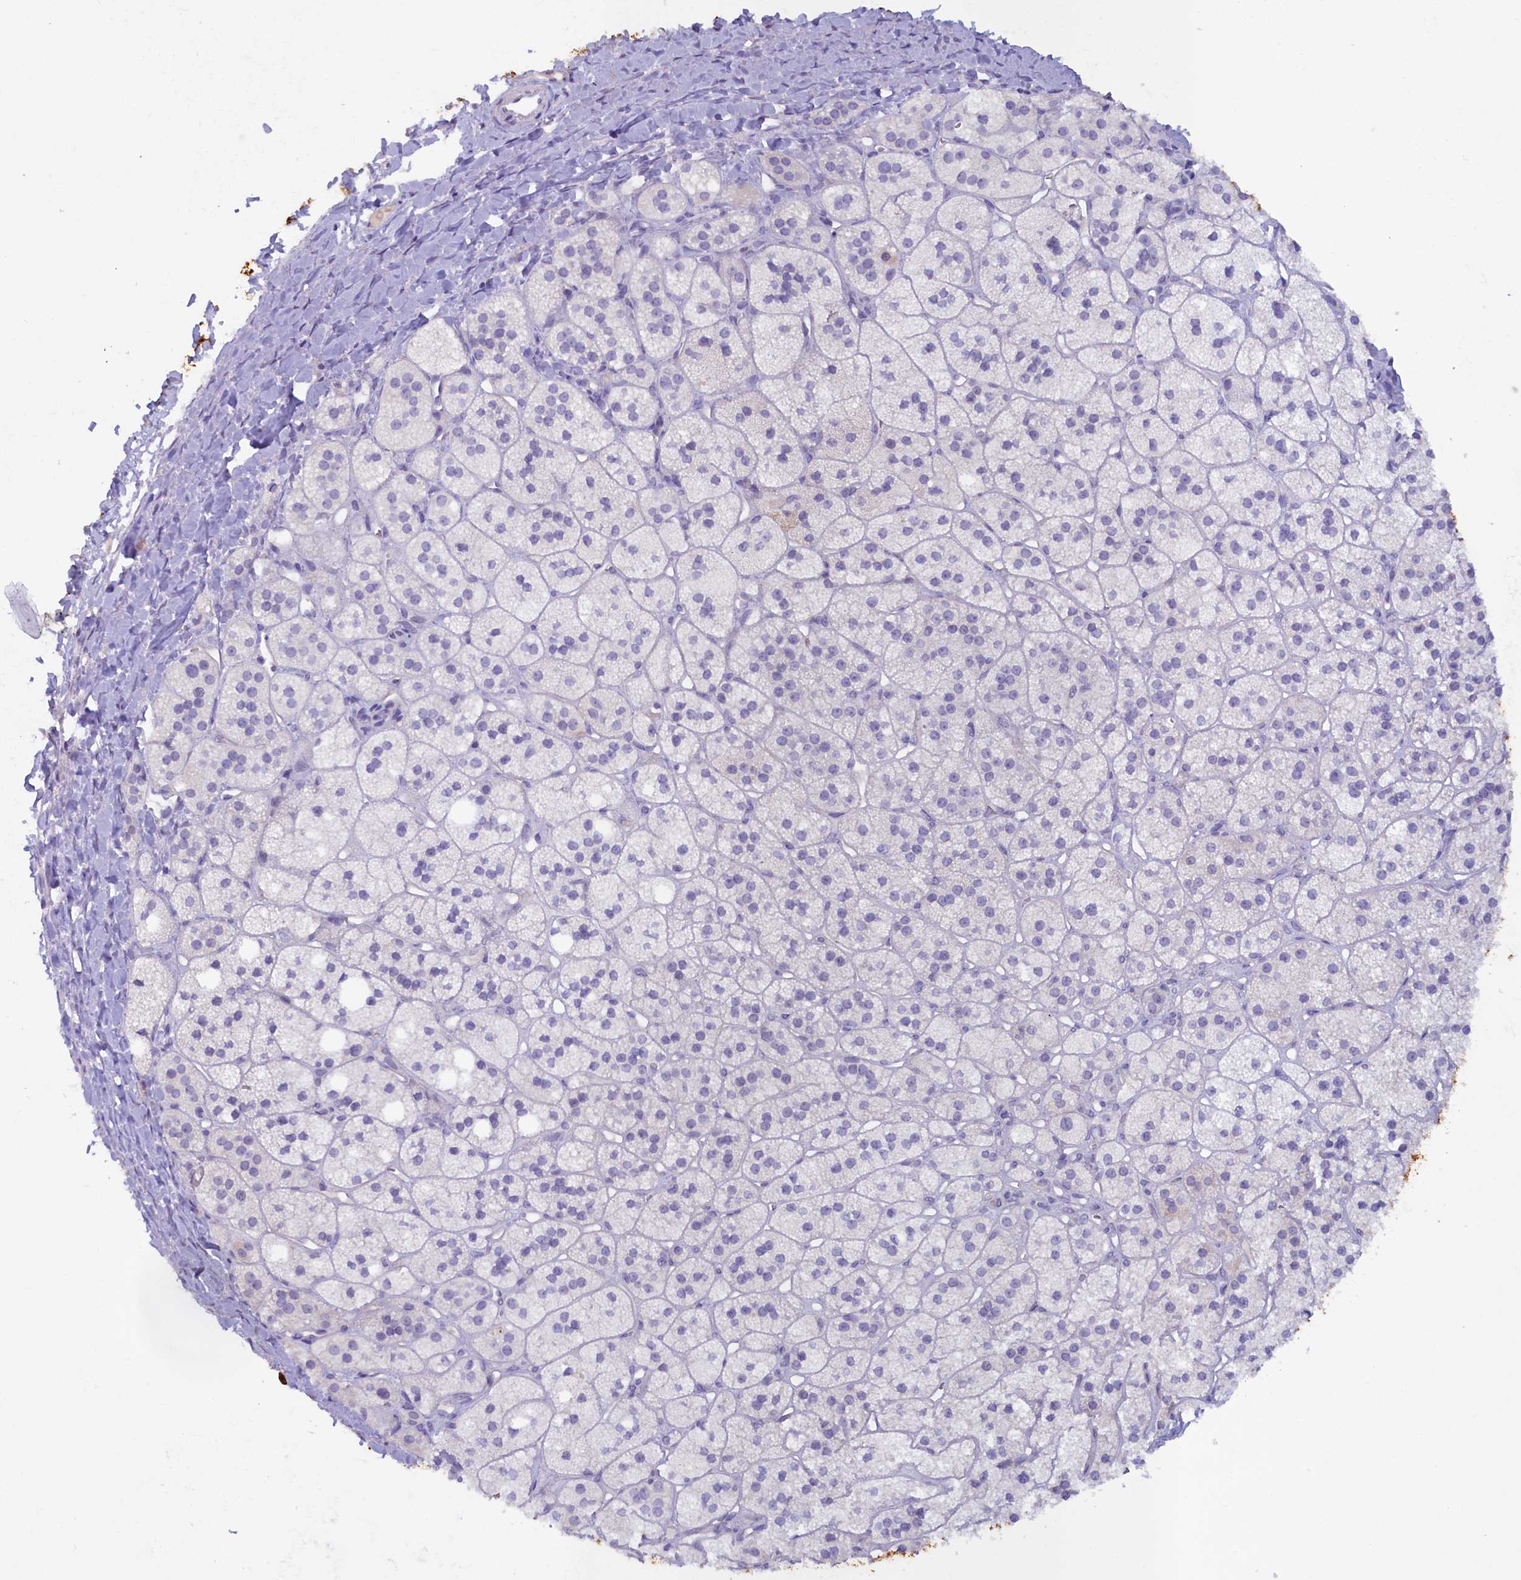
{"staining": {"intensity": "negative", "quantity": "none", "location": "none"}, "tissue": "adrenal gland", "cell_type": "Glandular cells", "image_type": "normal", "snomed": [{"axis": "morphology", "description": "Normal tissue, NOS"}, {"axis": "topography", "description": "Adrenal gland"}], "caption": "Immunohistochemical staining of benign adrenal gland exhibits no significant positivity in glandular cells. (Brightfield microscopy of DAB (3,3'-diaminobenzidine) IHC at high magnification).", "gene": "ZSWIM4", "patient": {"sex": "male", "age": 61}}